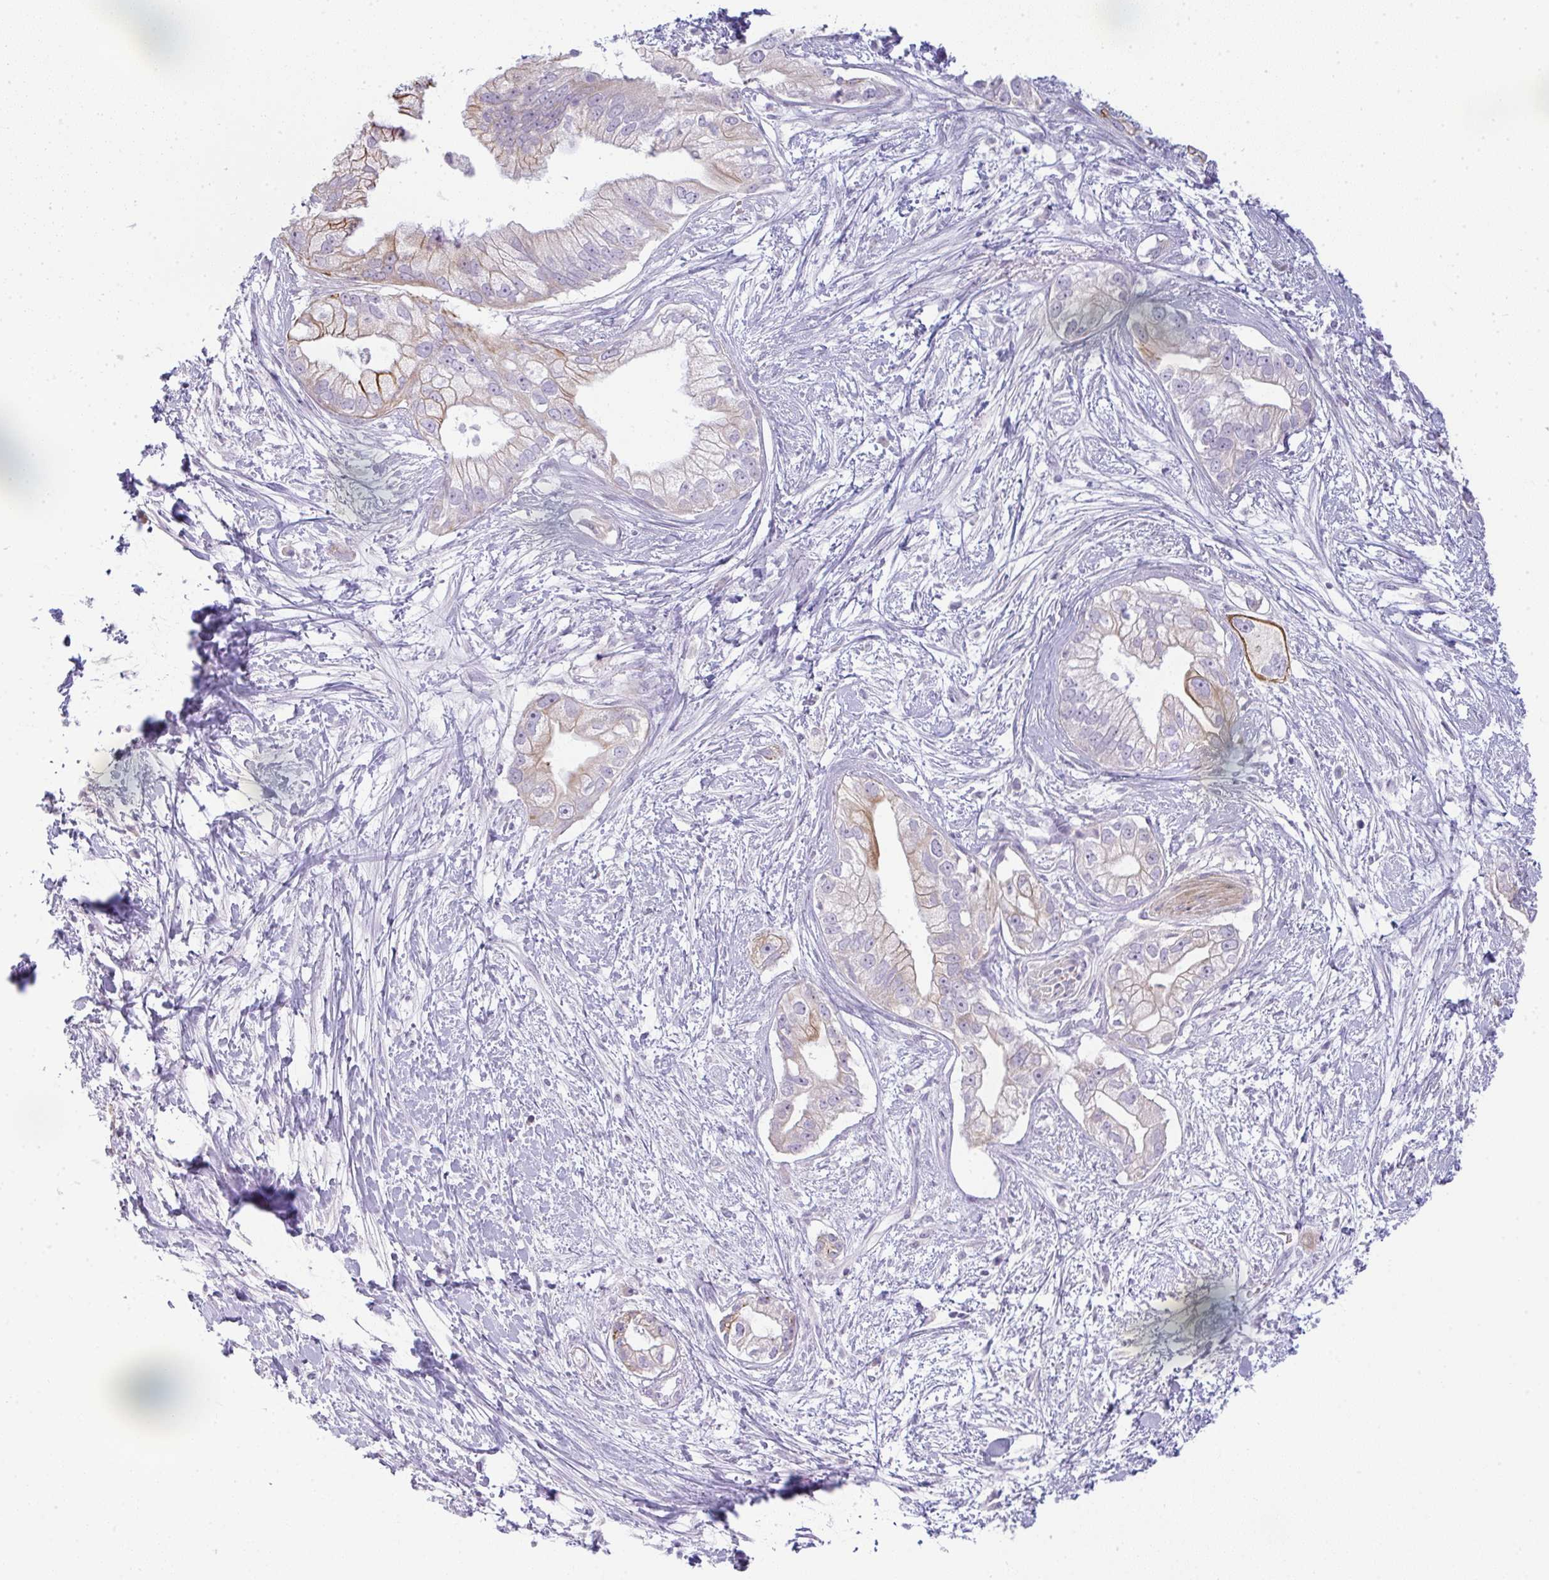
{"staining": {"intensity": "strong", "quantity": "25%-75%", "location": "cytoplasmic/membranous"}, "tissue": "pancreatic cancer", "cell_type": "Tumor cells", "image_type": "cancer", "snomed": [{"axis": "morphology", "description": "Adenocarcinoma, NOS"}, {"axis": "topography", "description": "Pancreas"}], "caption": "Strong cytoplasmic/membranous staining is present in about 25%-75% of tumor cells in pancreatic adenocarcinoma.", "gene": "SIRPB2", "patient": {"sex": "male", "age": 70}}